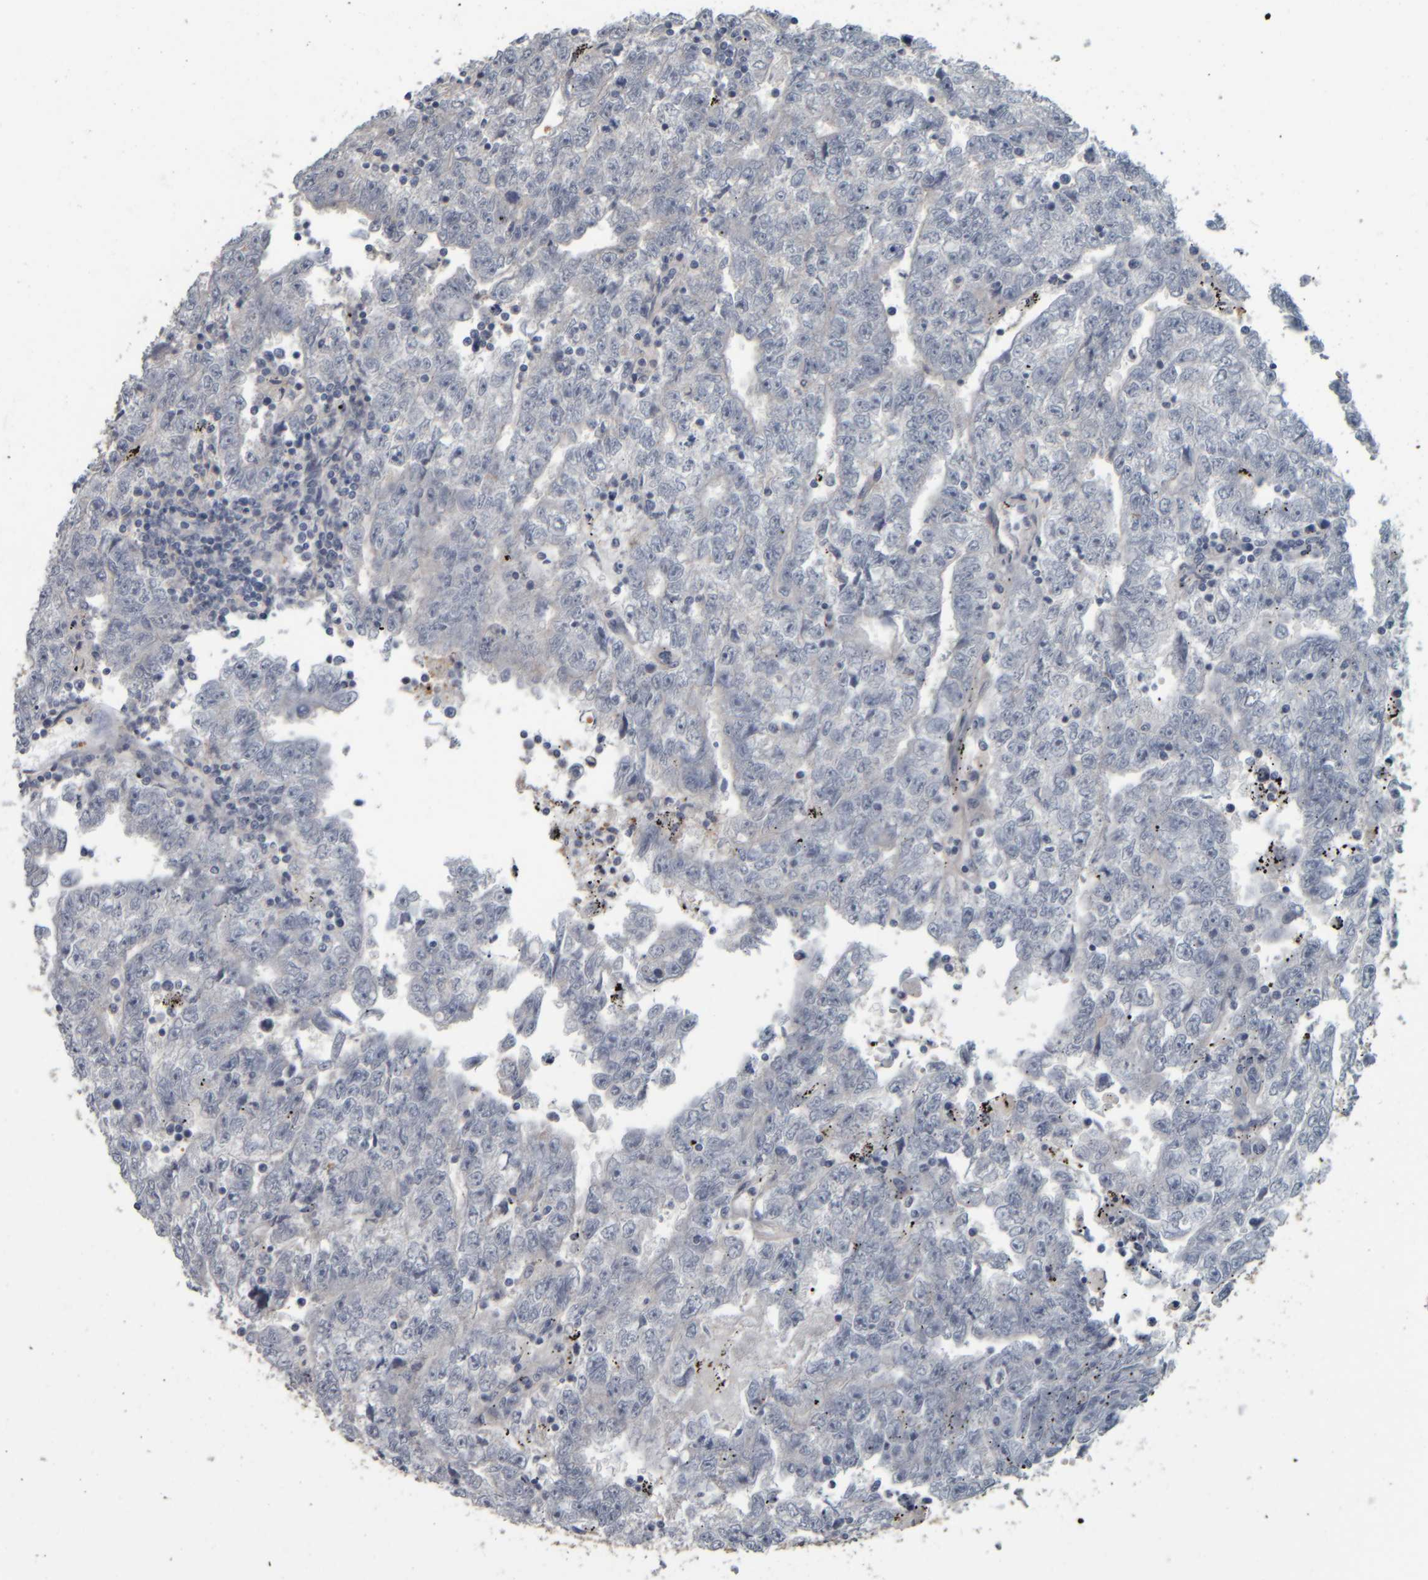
{"staining": {"intensity": "negative", "quantity": "none", "location": "none"}, "tissue": "testis cancer", "cell_type": "Tumor cells", "image_type": "cancer", "snomed": [{"axis": "morphology", "description": "Carcinoma, Embryonal, NOS"}, {"axis": "topography", "description": "Testis"}], "caption": "Immunohistochemistry of human testis cancer reveals no staining in tumor cells.", "gene": "CAVIN4", "patient": {"sex": "male", "age": 25}}